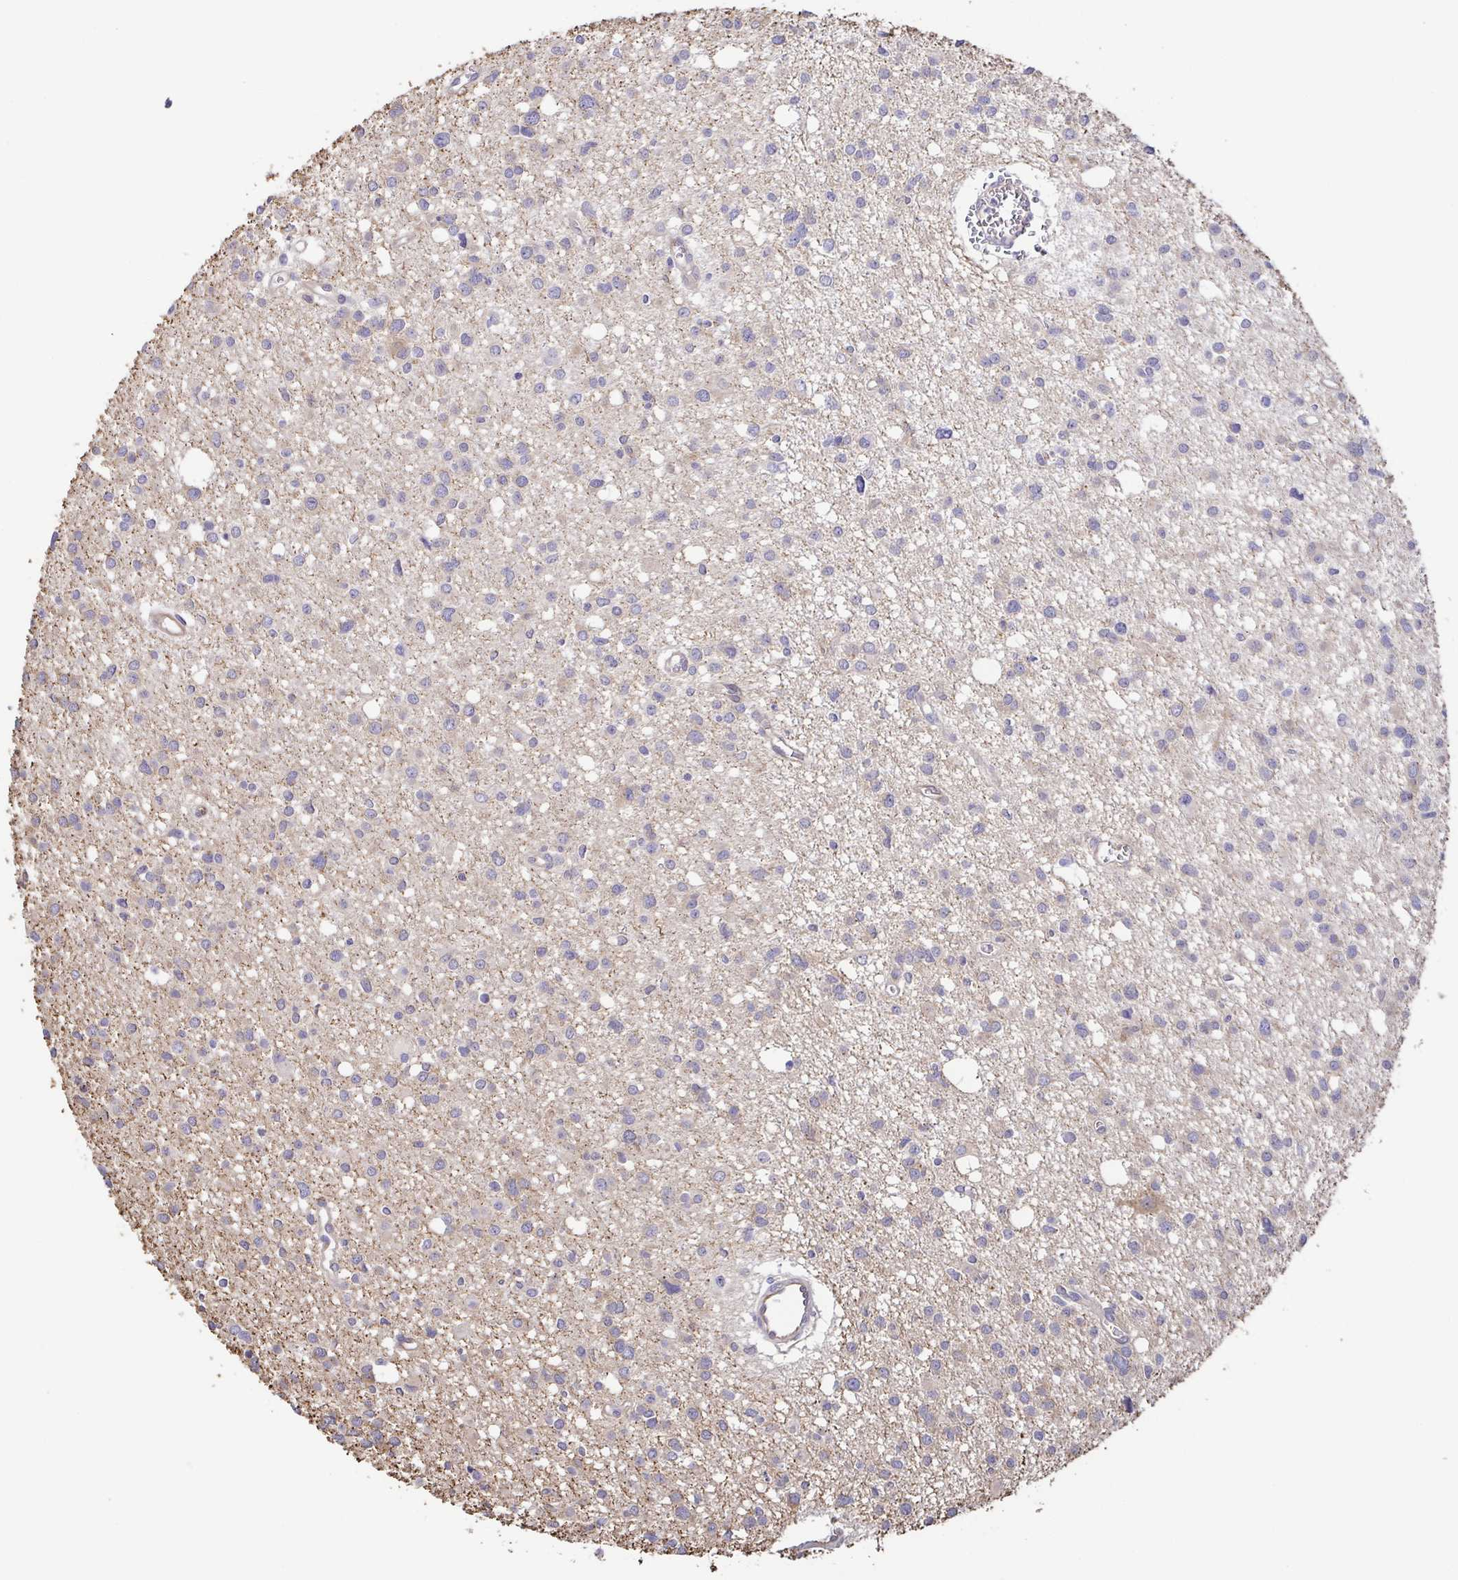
{"staining": {"intensity": "negative", "quantity": "none", "location": "none"}, "tissue": "glioma", "cell_type": "Tumor cells", "image_type": "cancer", "snomed": [{"axis": "morphology", "description": "Glioma, malignant, High grade"}, {"axis": "topography", "description": "Brain"}], "caption": "Tumor cells are negative for protein expression in human glioma.", "gene": "EIF3D", "patient": {"sex": "male", "age": 23}}